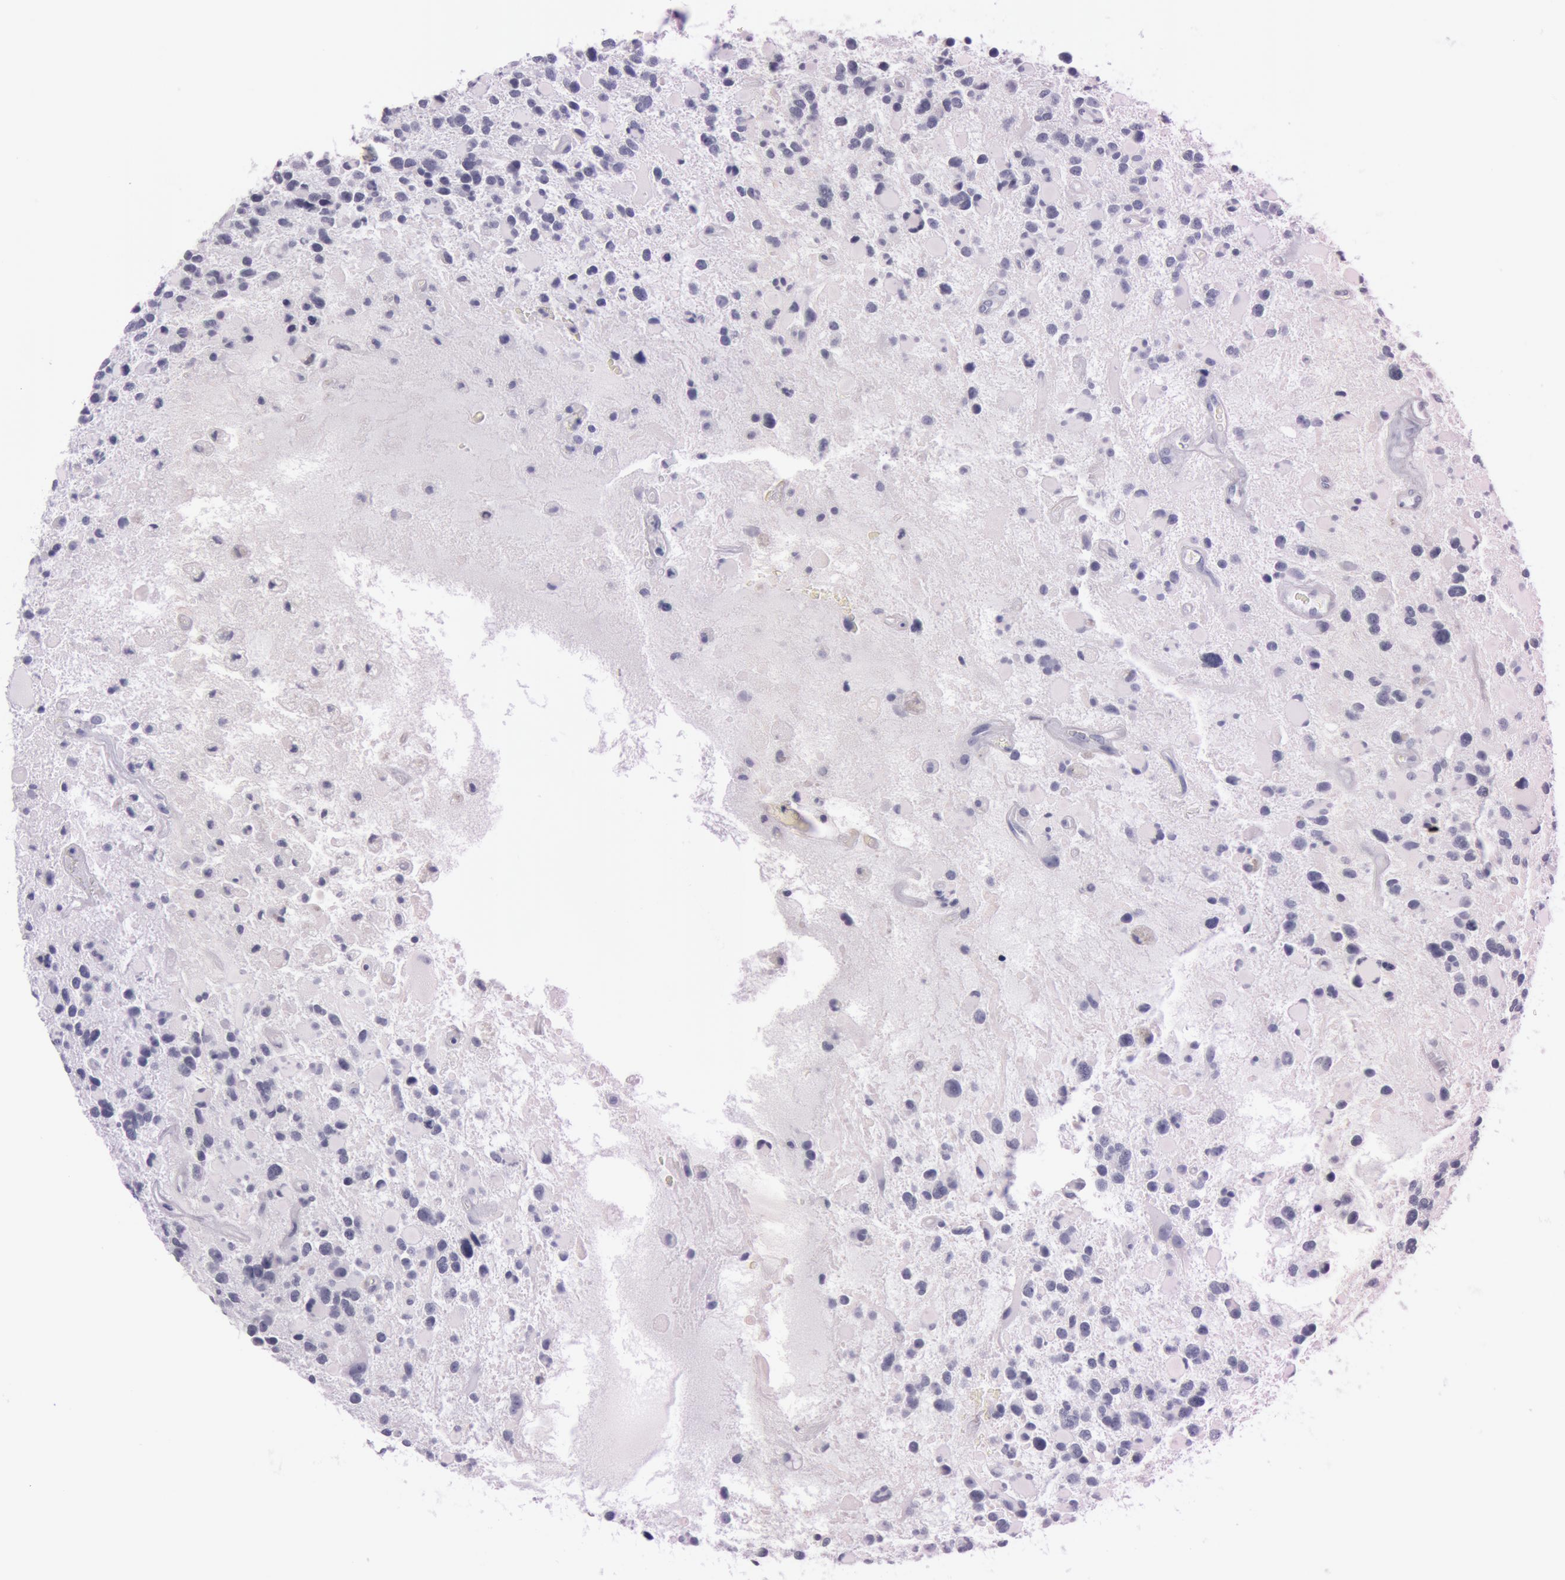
{"staining": {"intensity": "negative", "quantity": "none", "location": "none"}, "tissue": "glioma", "cell_type": "Tumor cells", "image_type": "cancer", "snomed": [{"axis": "morphology", "description": "Glioma, malignant, High grade"}, {"axis": "topography", "description": "Brain"}], "caption": "The histopathology image demonstrates no significant positivity in tumor cells of glioma.", "gene": "S100A7", "patient": {"sex": "female", "age": 37}}